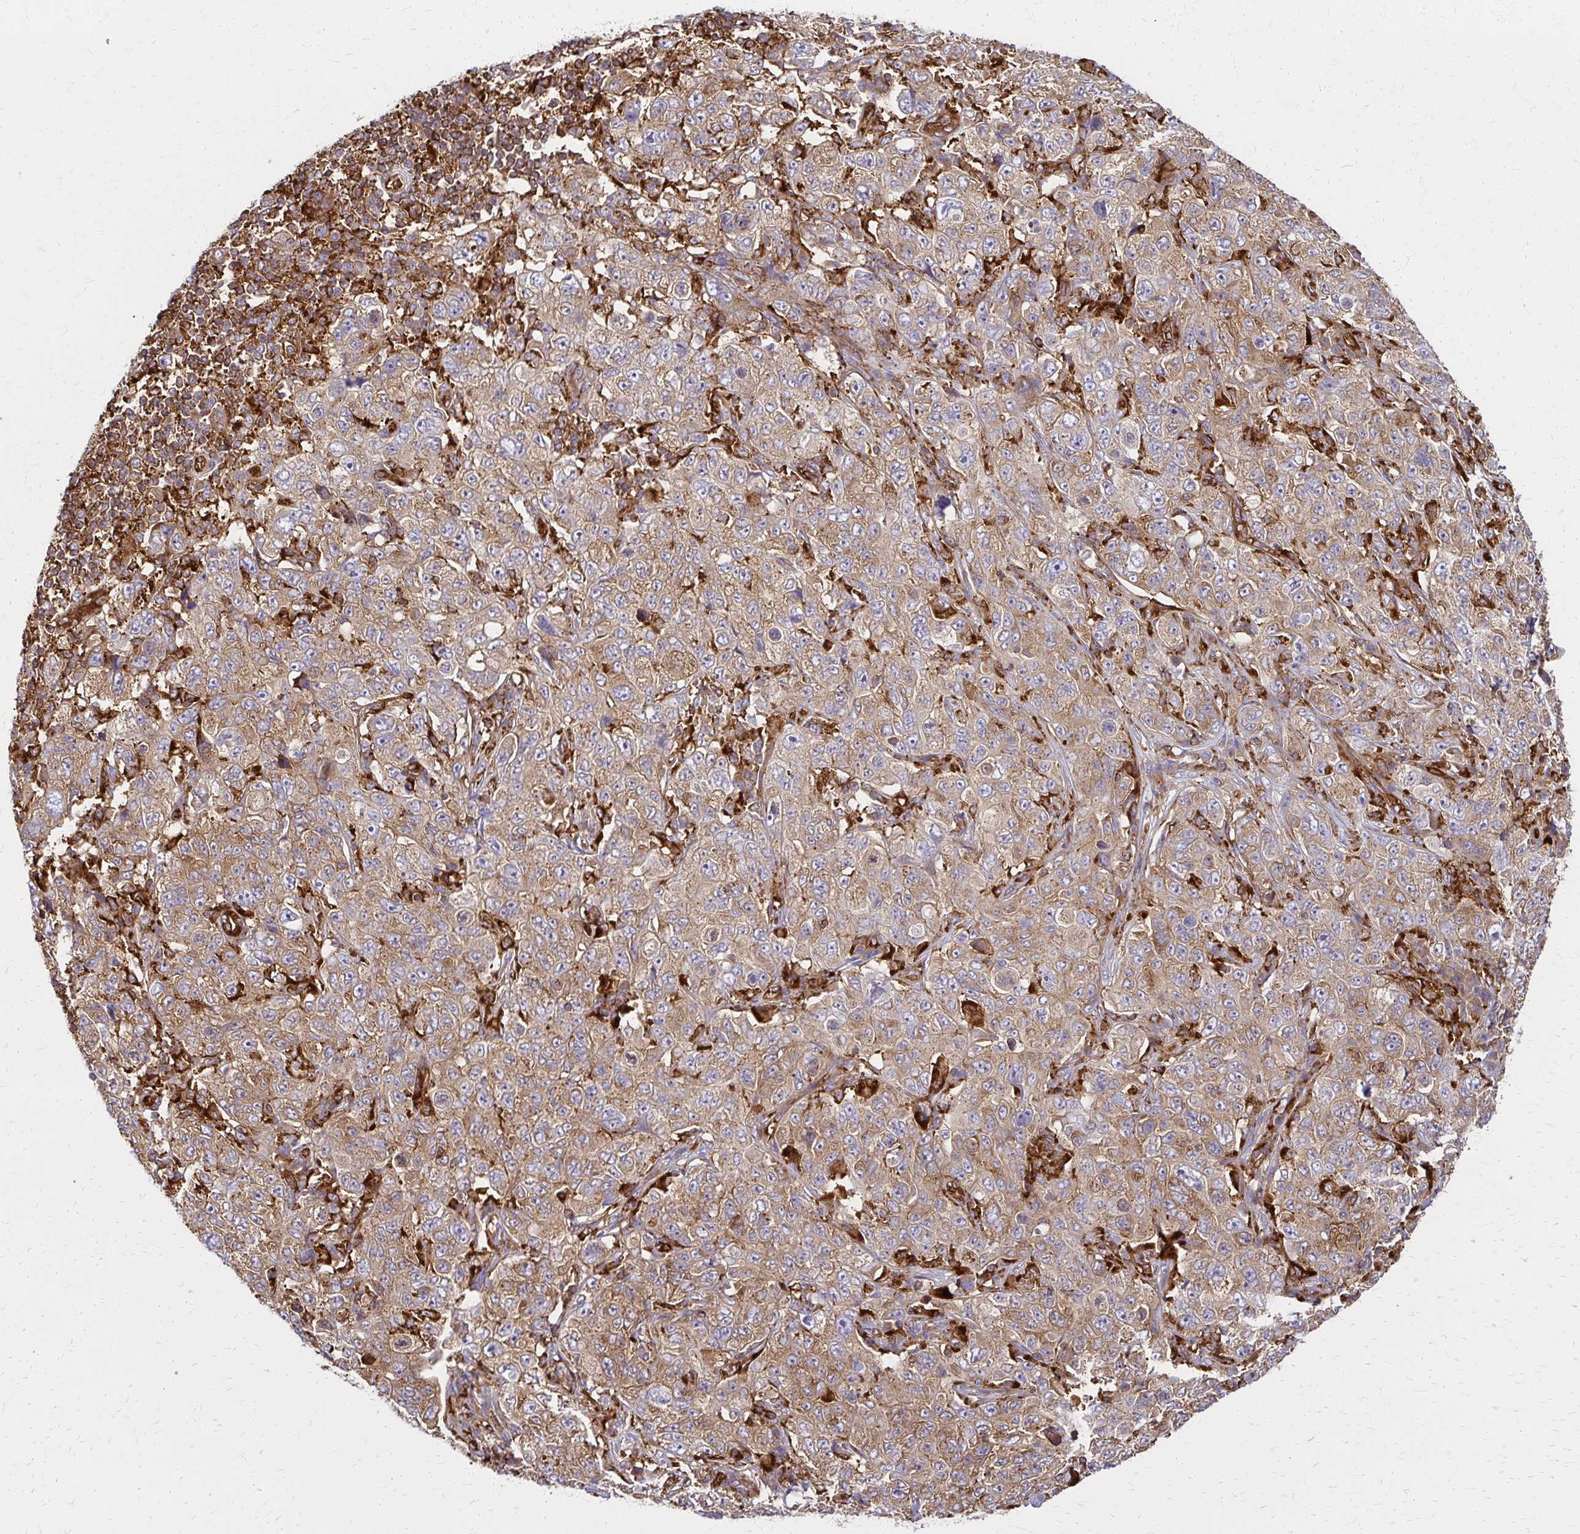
{"staining": {"intensity": "moderate", "quantity": ">75%", "location": "cytoplasmic/membranous"}, "tissue": "pancreatic cancer", "cell_type": "Tumor cells", "image_type": "cancer", "snomed": [{"axis": "morphology", "description": "Adenocarcinoma, NOS"}, {"axis": "topography", "description": "Pancreas"}], "caption": "Pancreatic cancer tissue displays moderate cytoplasmic/membranous staining in about >75% of tumor cells", "gene": "WASF2", "patient": {"sex": "male", "age": 68}}